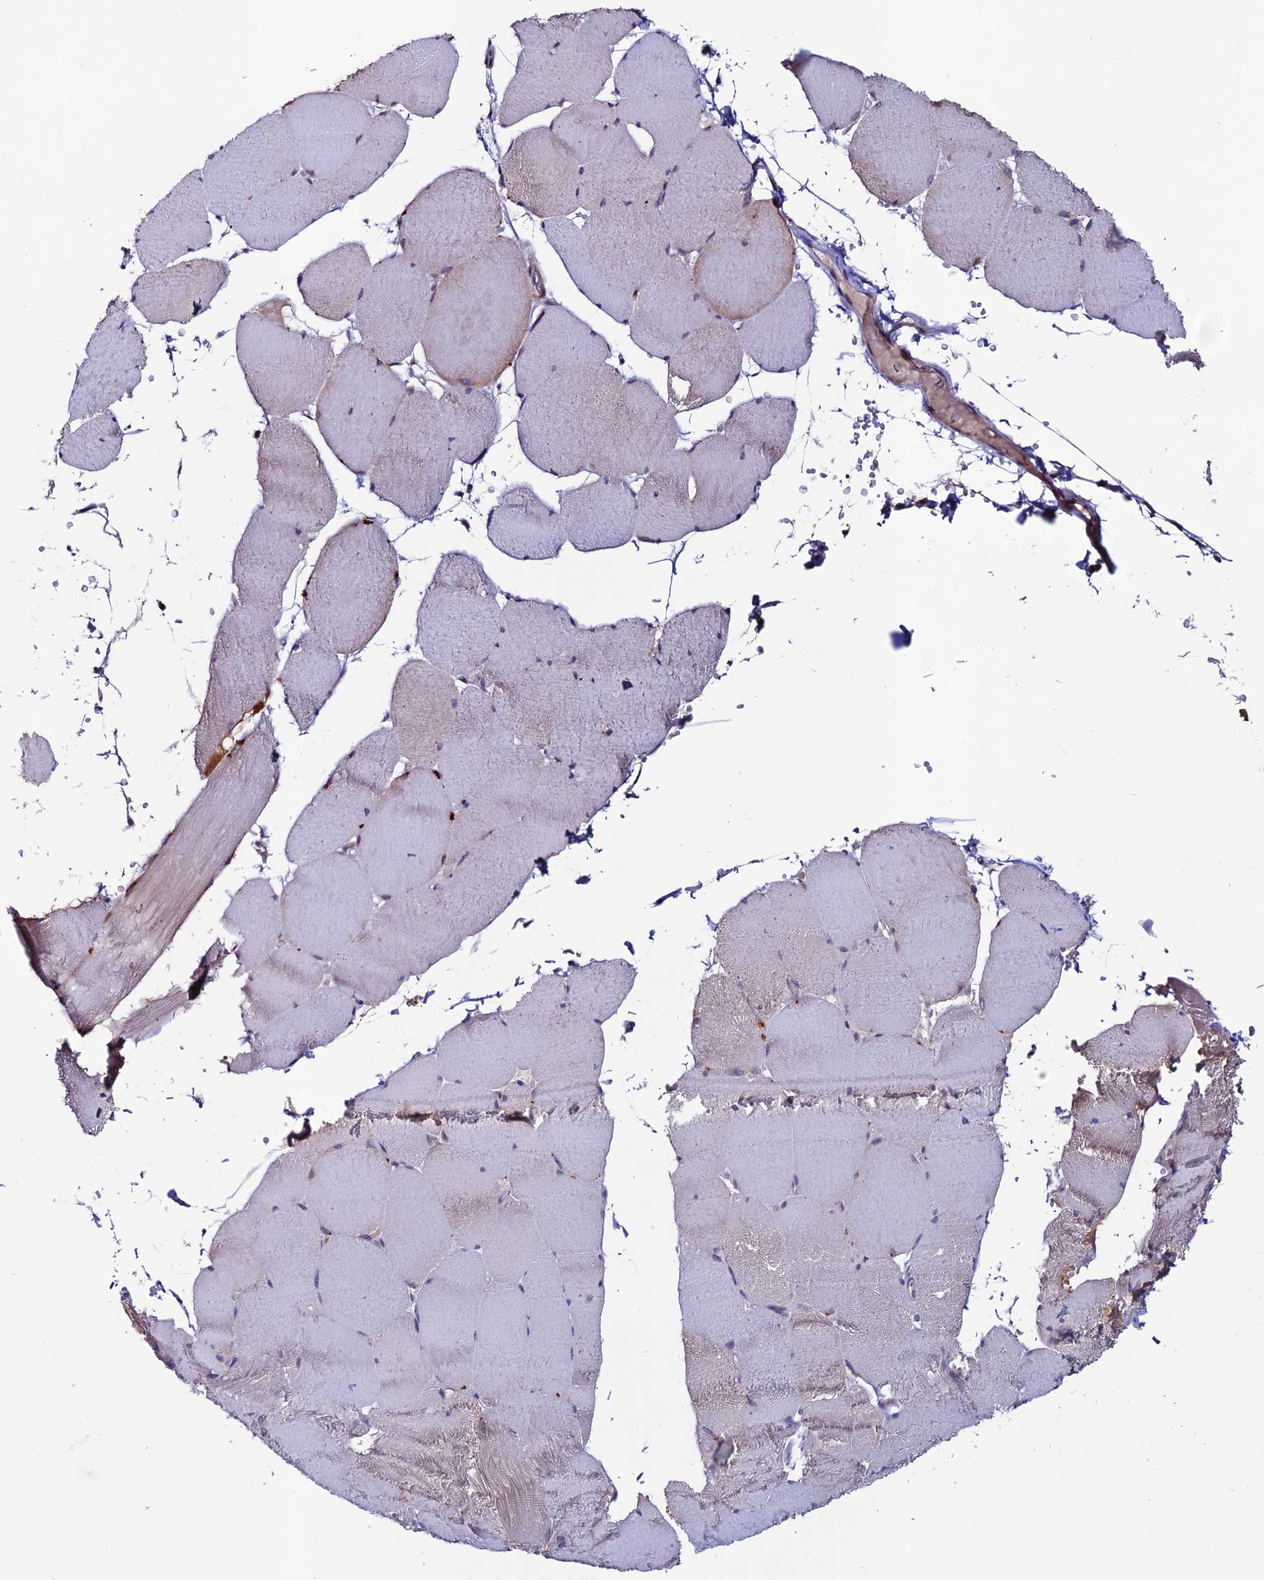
{"staining": {"intensity": "weak", "quantity": "<25%", "location": "cytoplasmic/membranous"}, "tissue": "skeletal muscle", "cell_type": "Myocytes", "image_type": "normal", "snomed": [{"axis": "morphology", "description": "Normal tissue, NOS"}, {"axis": "topography", "description": "Skeletal muscle"}, {"axis": "topography", "description": "Head-Neck"}], "caption": "The histopathology image demonstrates no significant expression in myocytes of skeletal muscle. (Stains: DAB (3,3'-diaminobenzidine) immunohistochemistry (IHC) with hematoxylin counter stain, Microscopy: brightfield microscopy at high magnification).", "gene": "FZD8", "patient": {"sex": "male", "age": 66}}